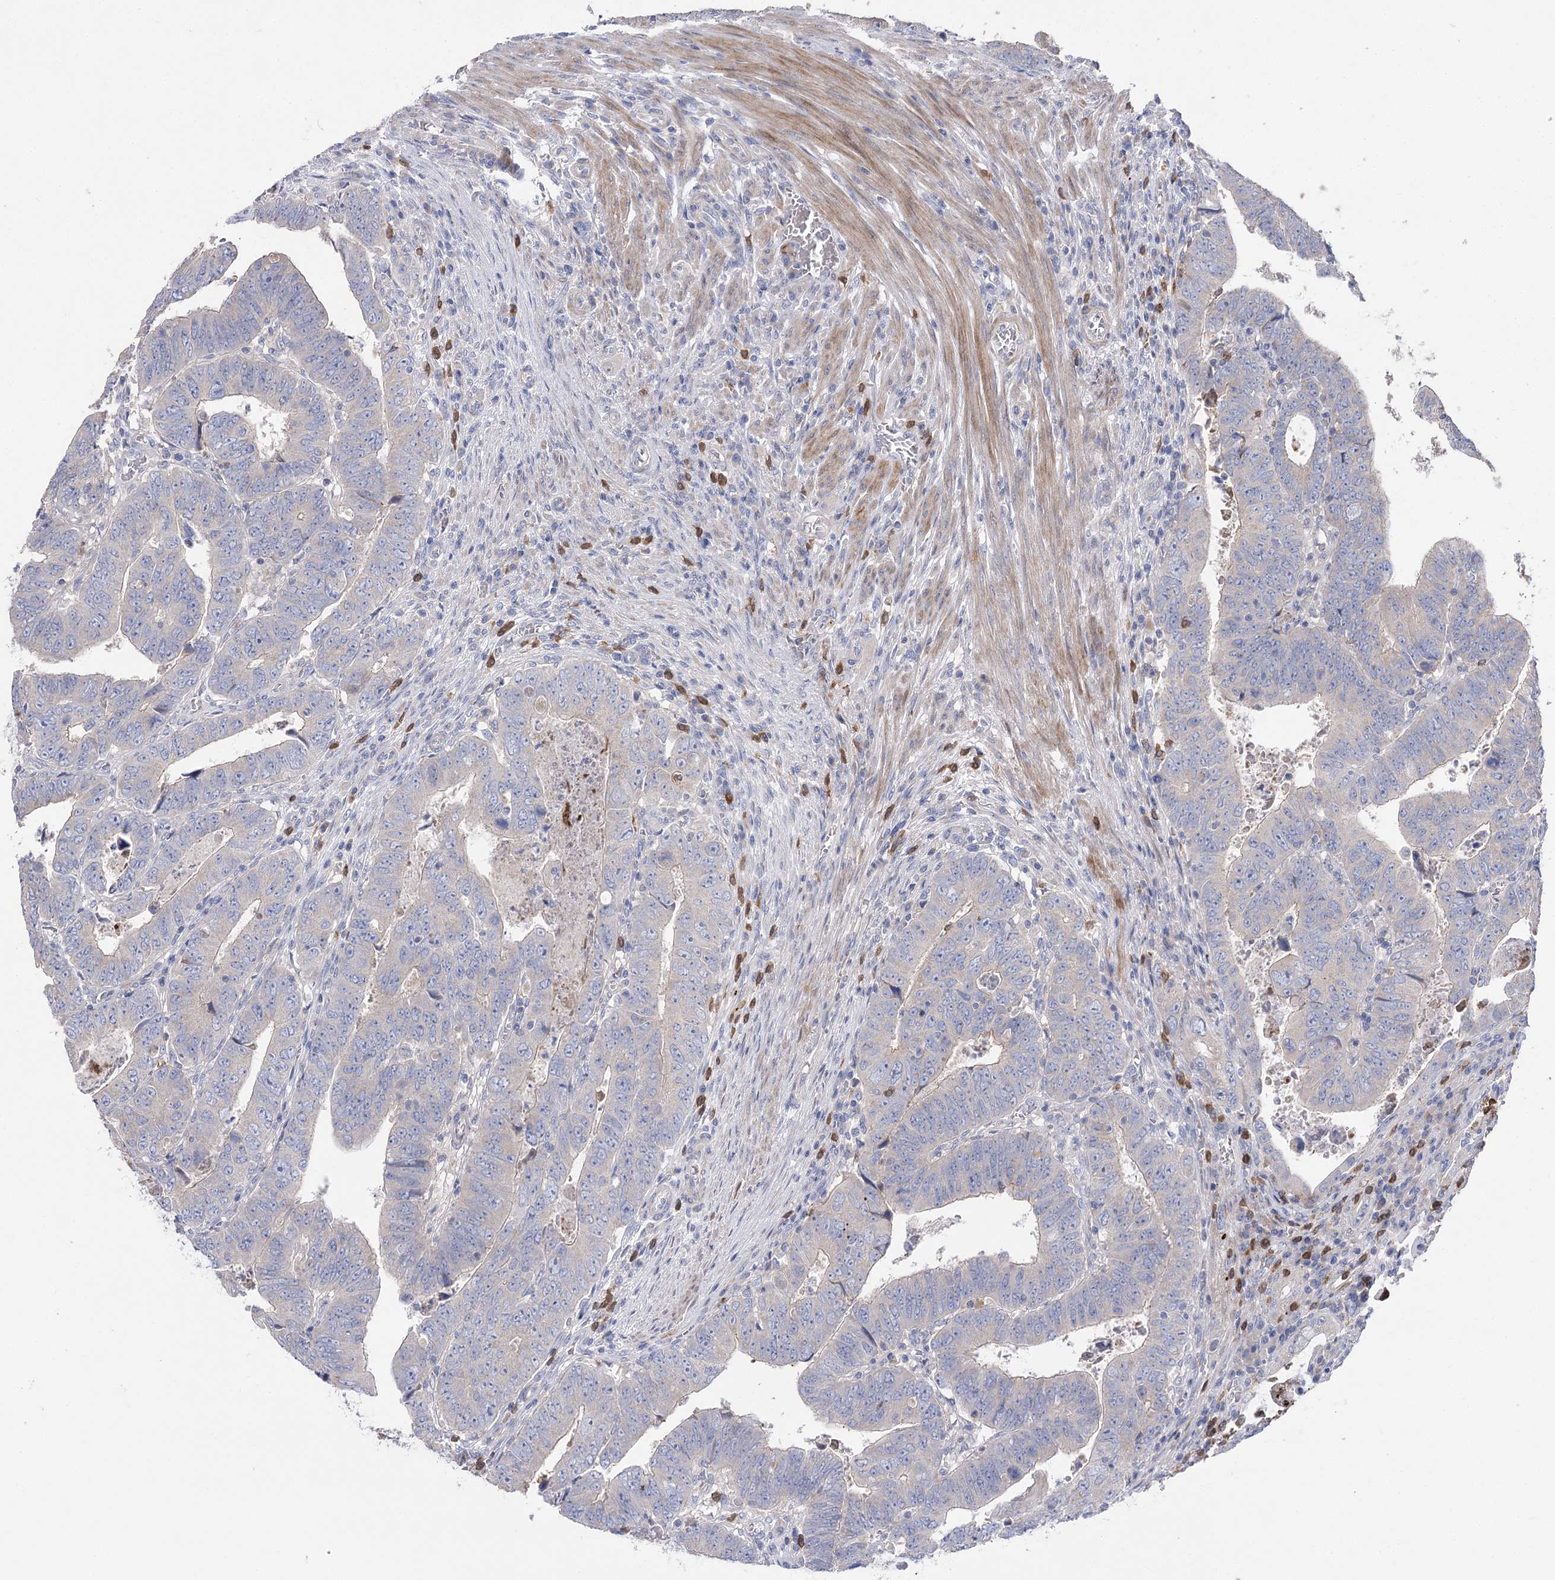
{"staining": {"intensity": "negative", "quantity": "none", "location": "none"}, "tissue": "colorectal cancer", "cell_type": "Tumor cells", "image_type": "cancer", "snomed": [{"axis": "morphology", "description": "Normal tissue, NOS"}, {"axis": "morphology", "description": "Adenocarcinoma, NOS"}, {"axis": "topography", "description": "Rectum"}], "caption": "Tumor cells are negative for brown protein staining in adenocarcinoma (colorectal). (DAB (3,3'-diaminobenzidine) immunohistochemistry, high magnification).", "gene": "NRAP", "patient": {"sex": "female", "age": 65}}